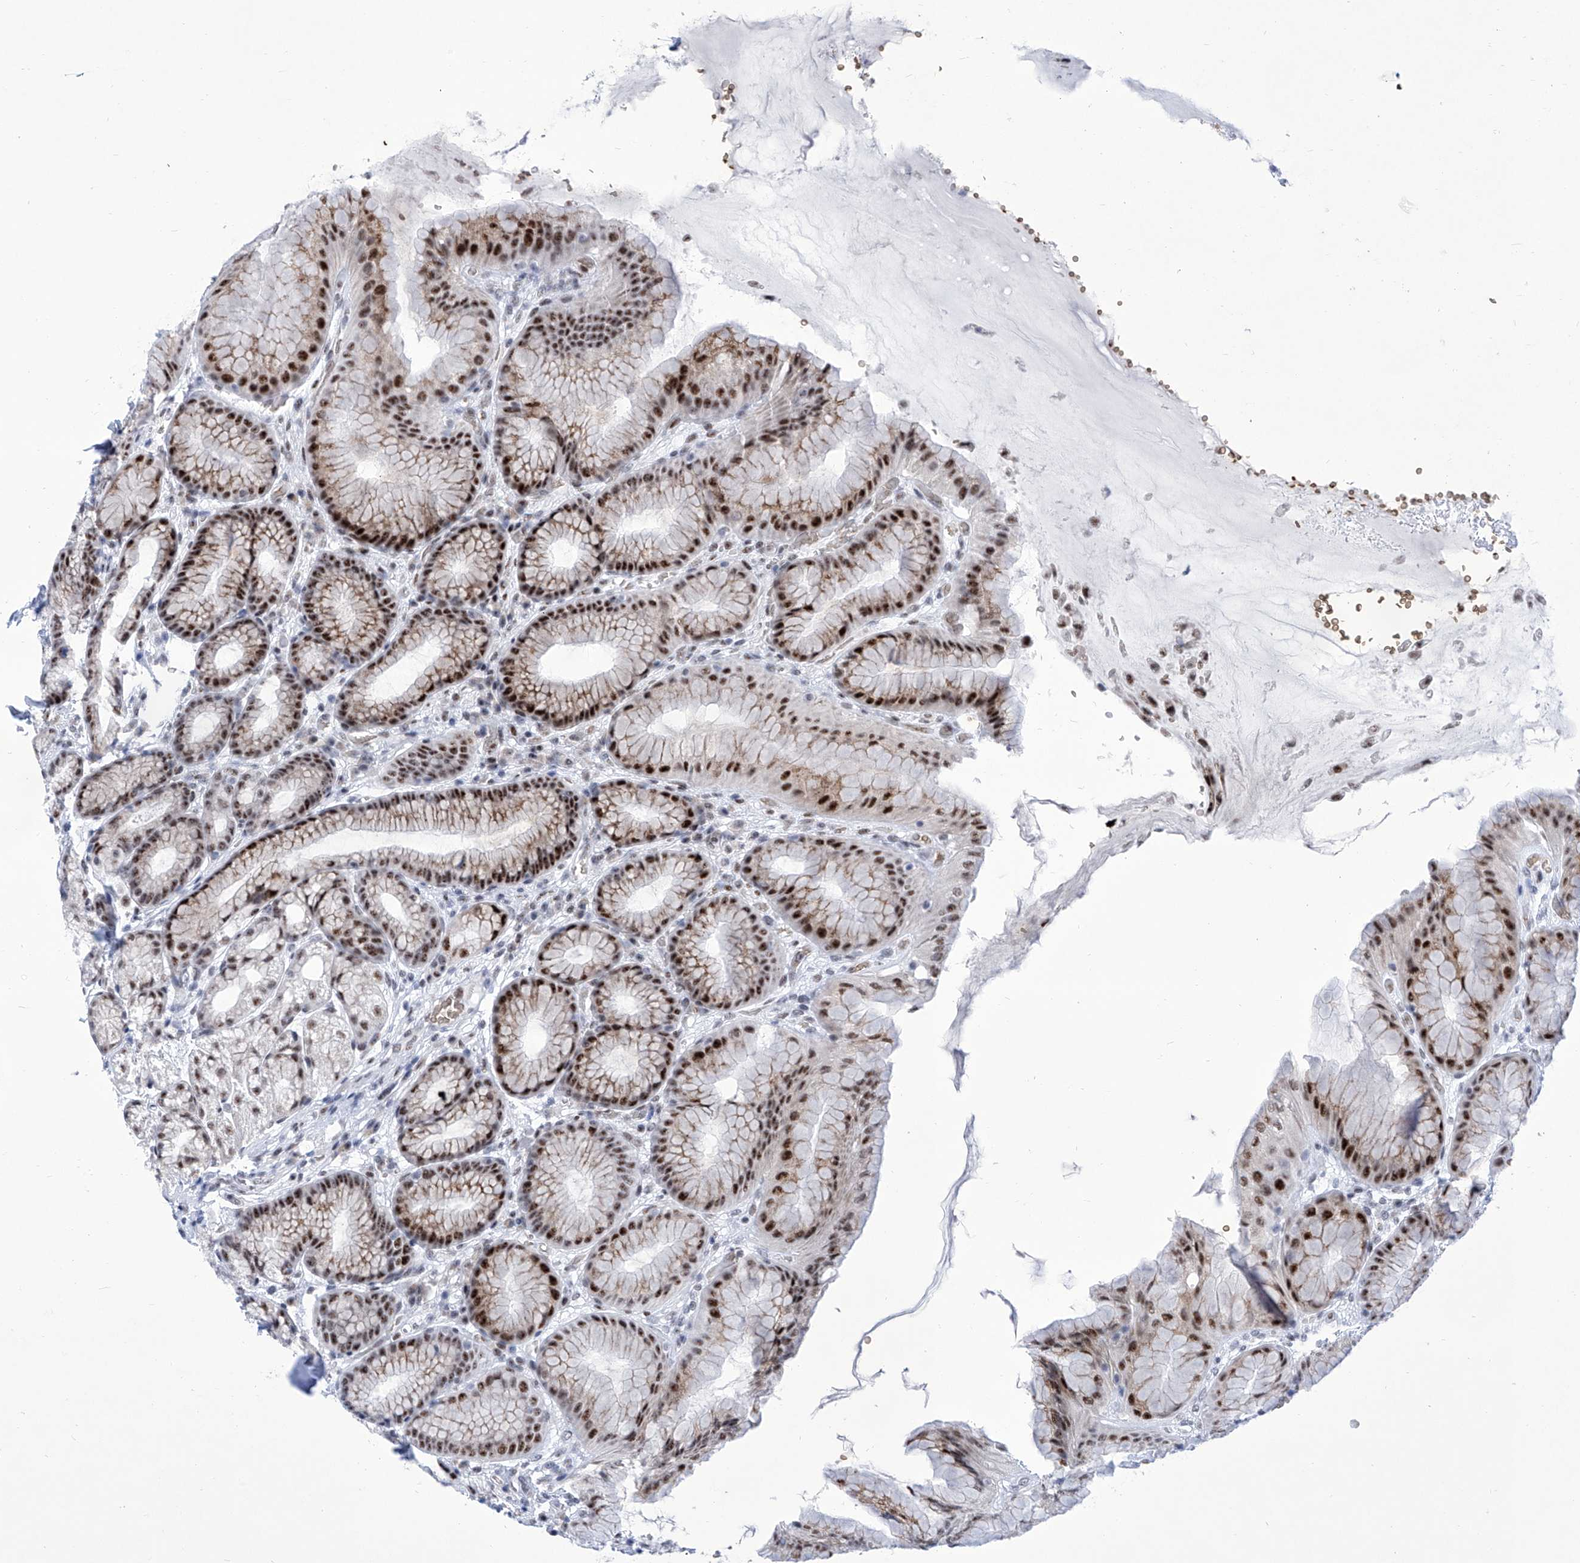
{"staining": {"intensity": "strong", "quantity": "25%-75%", "location": "nuclear"}, "tissue": "stomach", "cell_type": "Glandular cells", "image_type": "normal", "snomed": [{"axis": "morphology", "description": "Normal tissue, NOS"}, {"axis": "topography", "description": "Stomach"}], "caption": "Brown immunohistochemical staining in benign stomach shows strong nuclear expression in about 25%-75% of glandular cells.", "gene": "SART1", "patient": {"sex": "male", "age": 57}}